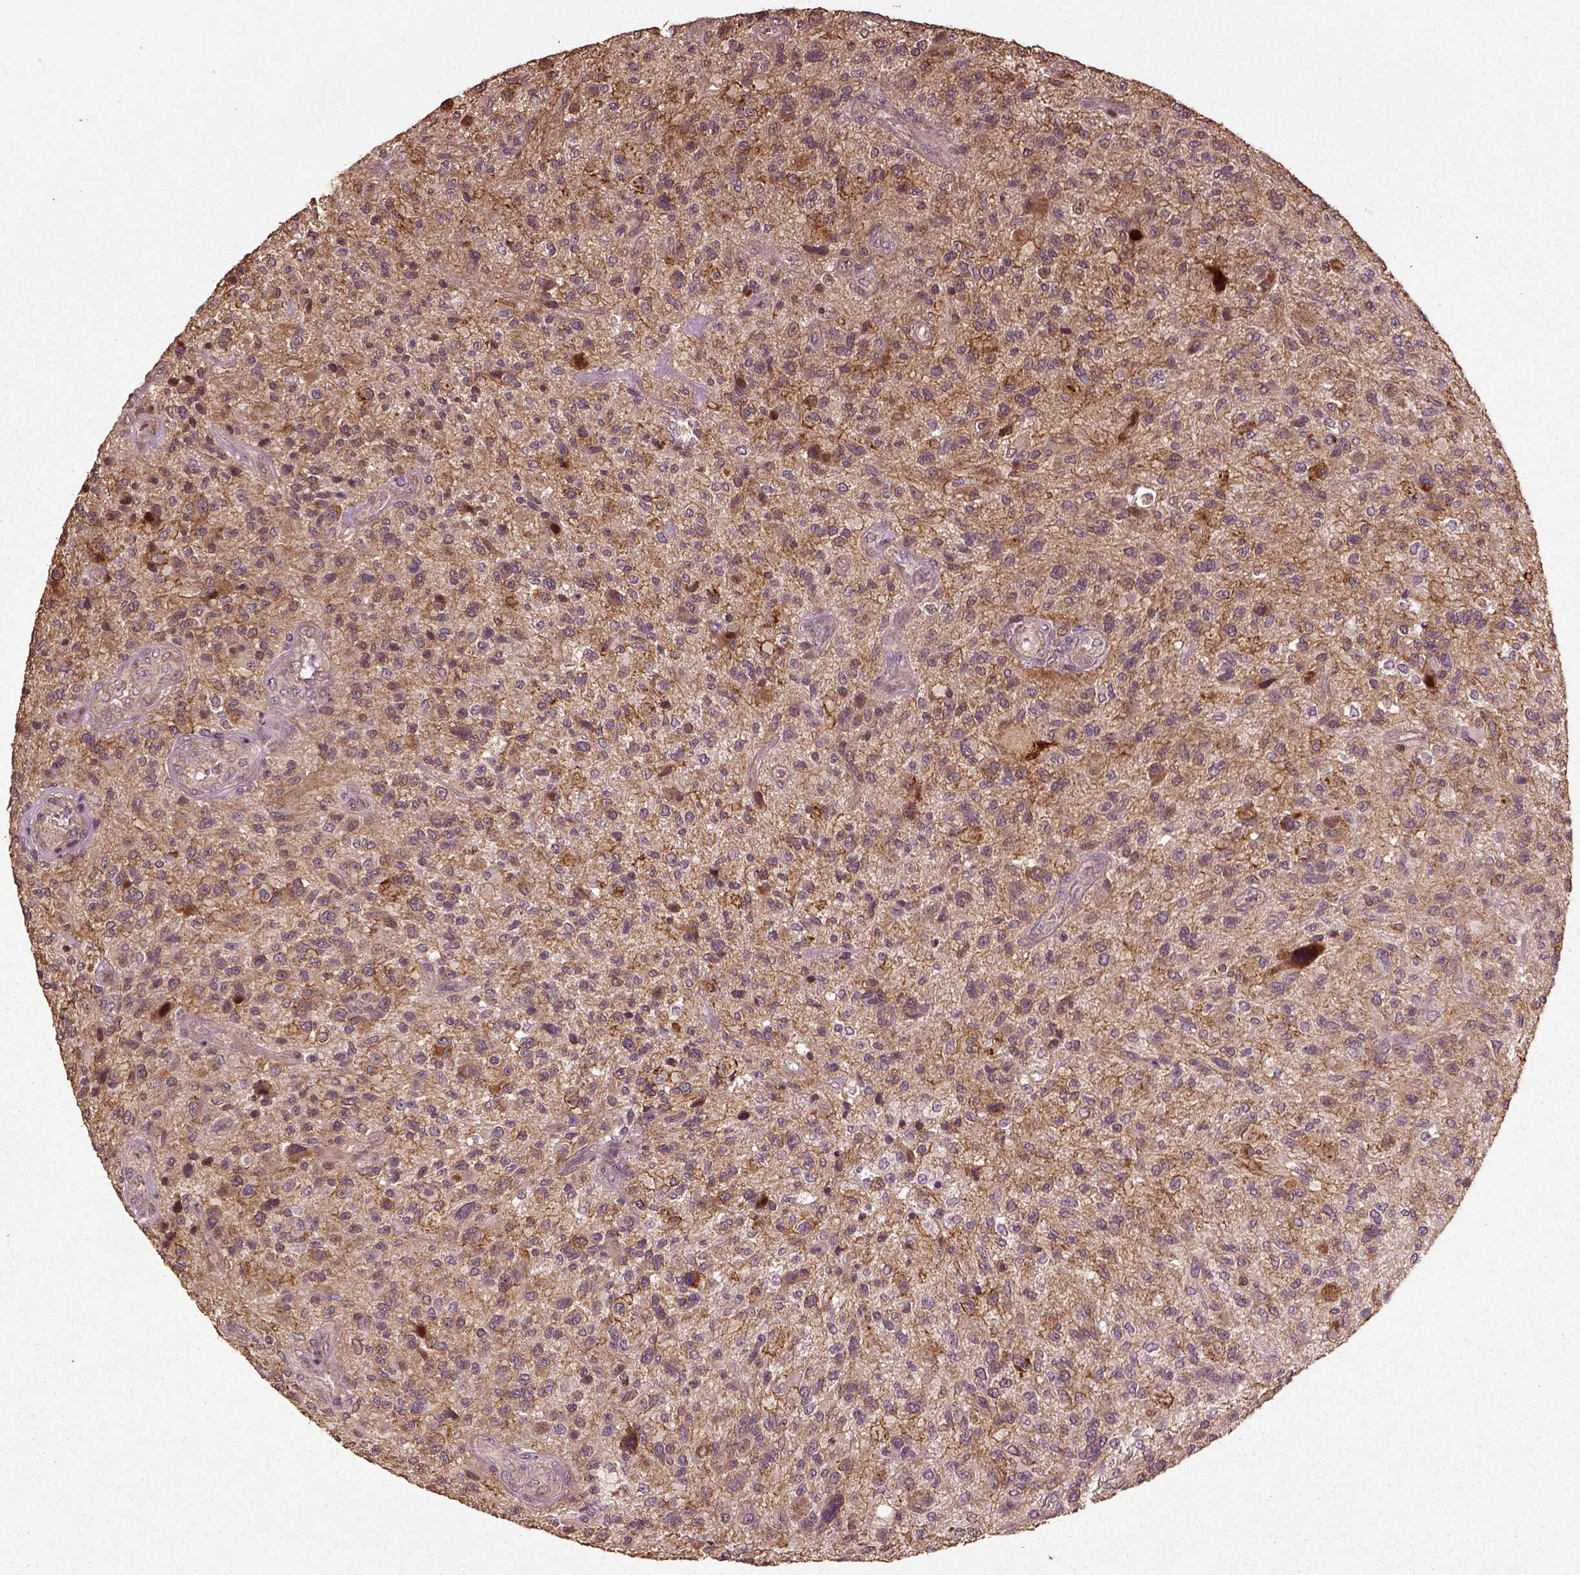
{"staining": {"intensity": "negative", "quantity": "none", "location": "none"}, "tissue": "glioma", "cell_type": "Tumor cells", "image_type": "cancer", "snomed": [{"axis": "morphology", "description": "Glioma, malignant, High grade"}, {"axis": "topography", "description": "Brain"}], "caption": "The micrograph displays no staining of tumor cells in malignant glioma (high-grade). (Stains: DAB immunohistochemistry (IHC) with hematoxylin counter stain, Microscopy: brightfield microscopy at high magnification).", "gene": "ERV3-1", "patient": {"sex": "male", "age": 47}}